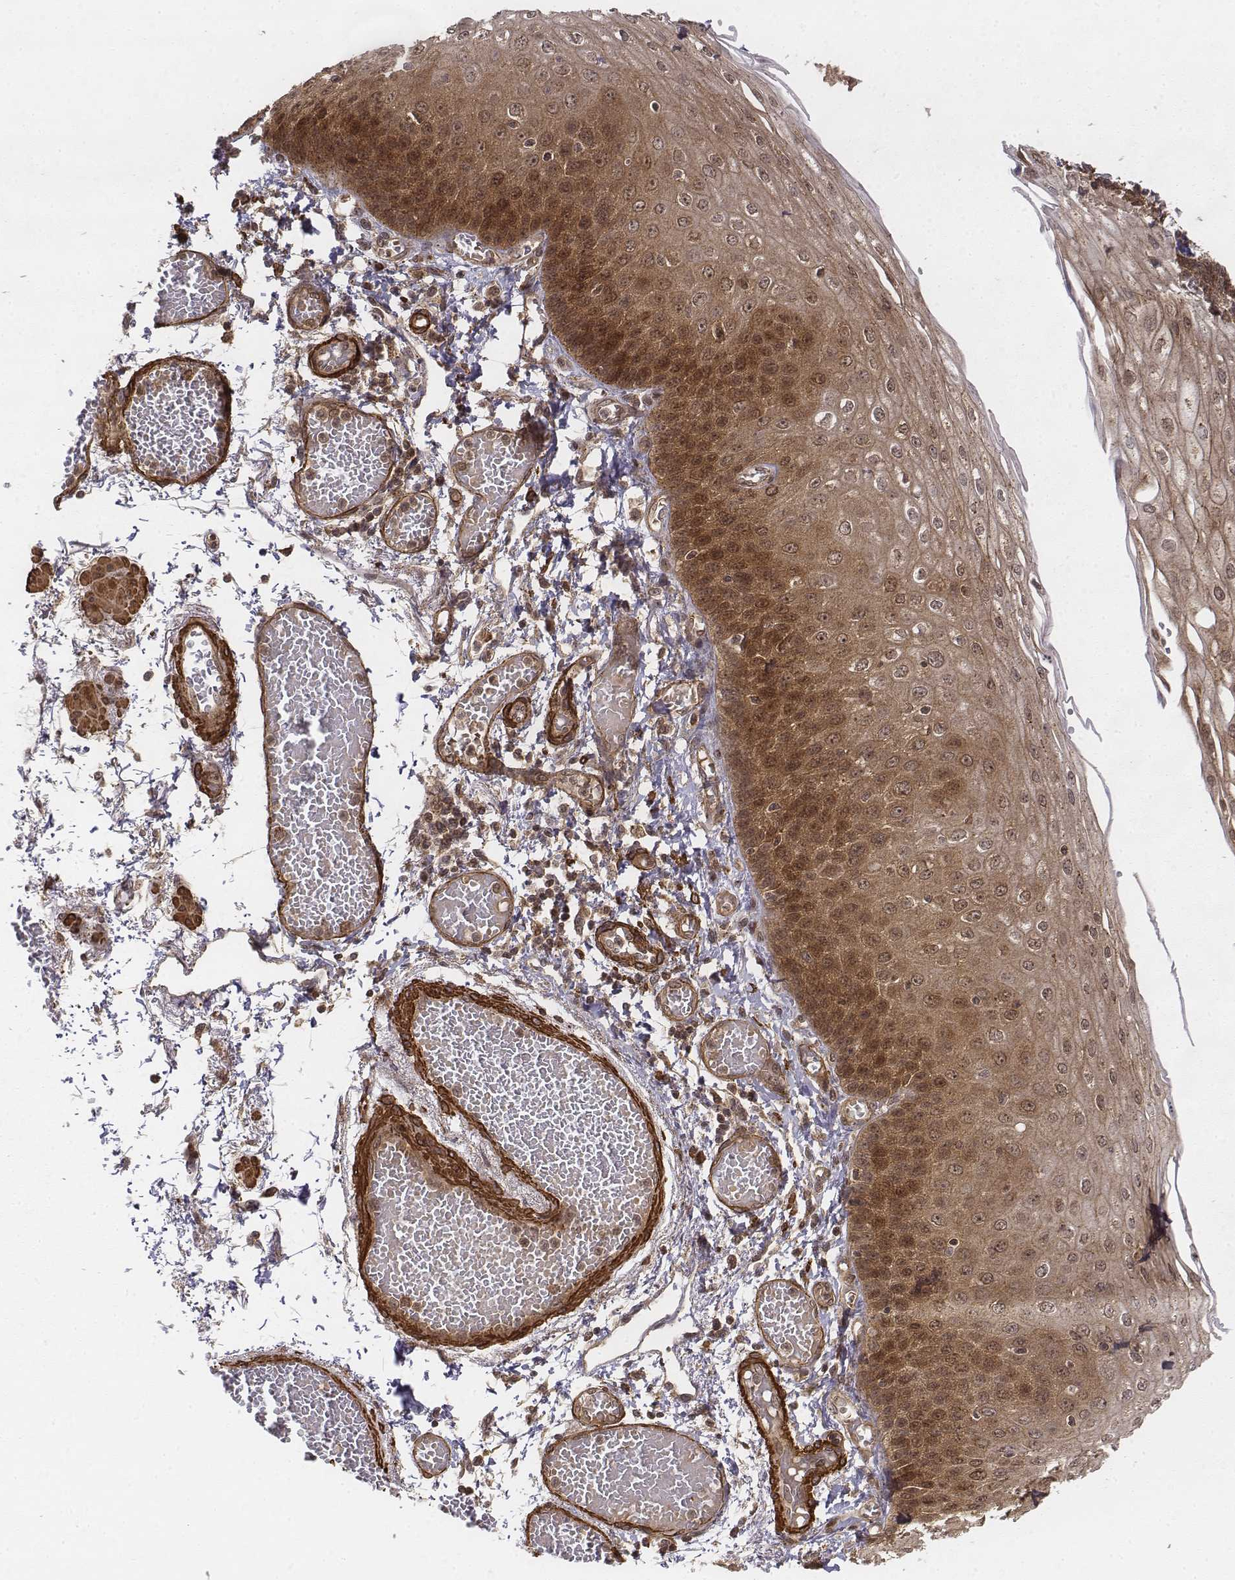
{"staining": {"intensity": "moderate", "quantity": ">75%", "location": "cytoplasmic/membranous,nuclear"}, "tissue": "esophagus", "cell_type": "Squamous epithelial cells", "image_type": "normal", "snomed": [{"axis": "morphology", "description": "Normal tissue, NOS"}, {"axis": "morphology", "description": "Adenocarcinoma, NOS"}, {"axis": "topography", "description": "Esophagus"}], "caption": "Esophagus stained with a brown dye reveals moderate cytoplasmic/membranous,nuclear positive expression in approximately >75% of squamous epithelial cells.", "gene": "ZFYVE19", "patient": {"sex": "male", "age": 81}}